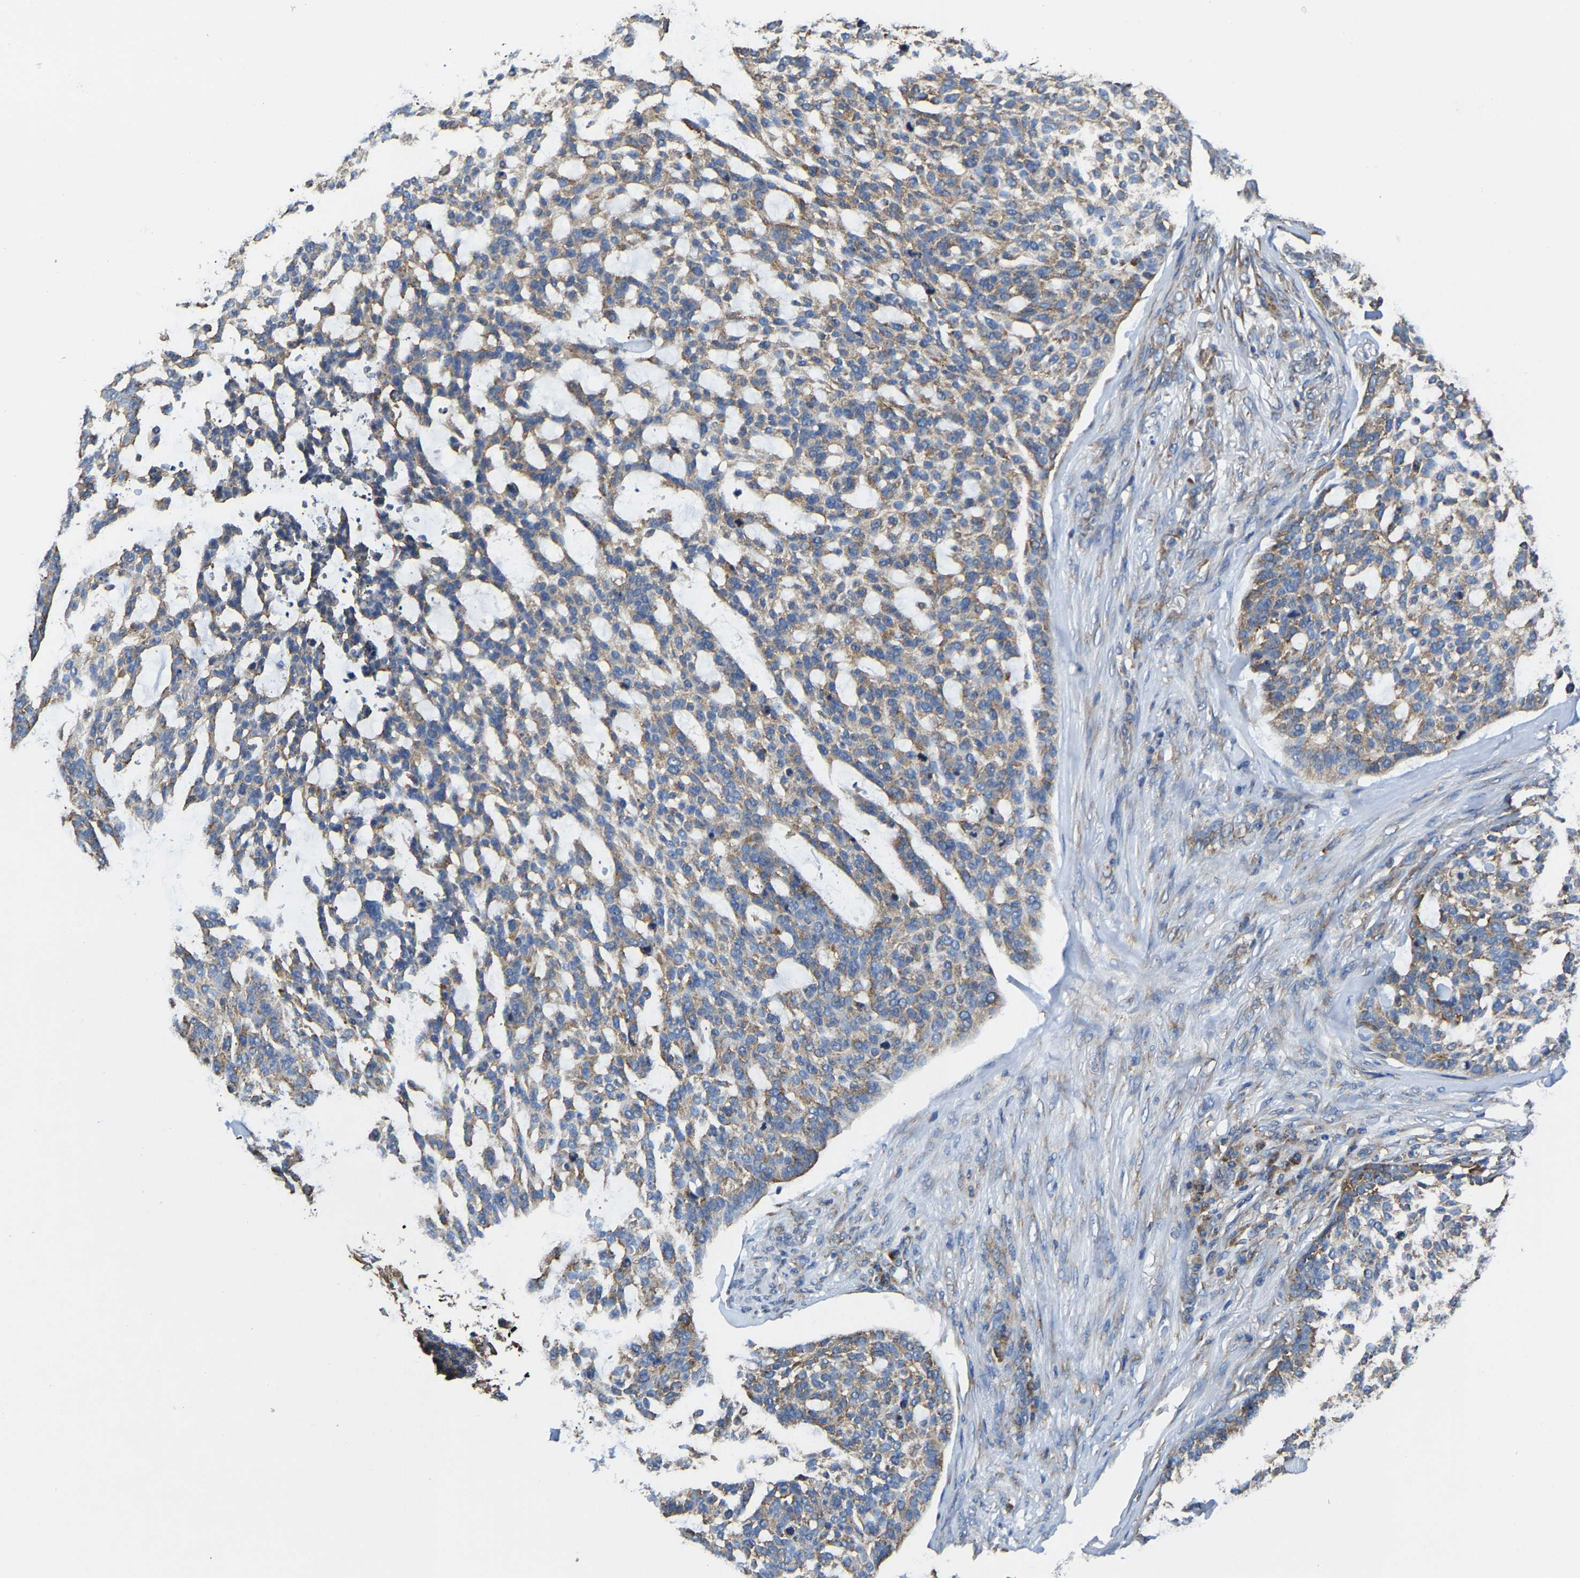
{"staining": {"intensity": "moderate", "quantity": ">75%", "location": "cytoplasmic/membranous"}, "tissue": "skin cancer", "cell_type": "Tumor cells", "image_type": "cancer", "snomed": [{"axis": "morphology", "description": "Basal cell carcinoma"}, {"axis": "topography", "description": "Skin"}], "caption": "Immunohistochemistry (IHC) (DAB (3,3'-diaminobenzidine)) staining of skin basal cell carcinoma demonstrates moderate cytoplasmic/membranous protein staining in about >75% of tumor cells.", "gene": "G3BP2", "patient": {"sex": "female", "age": 64}}